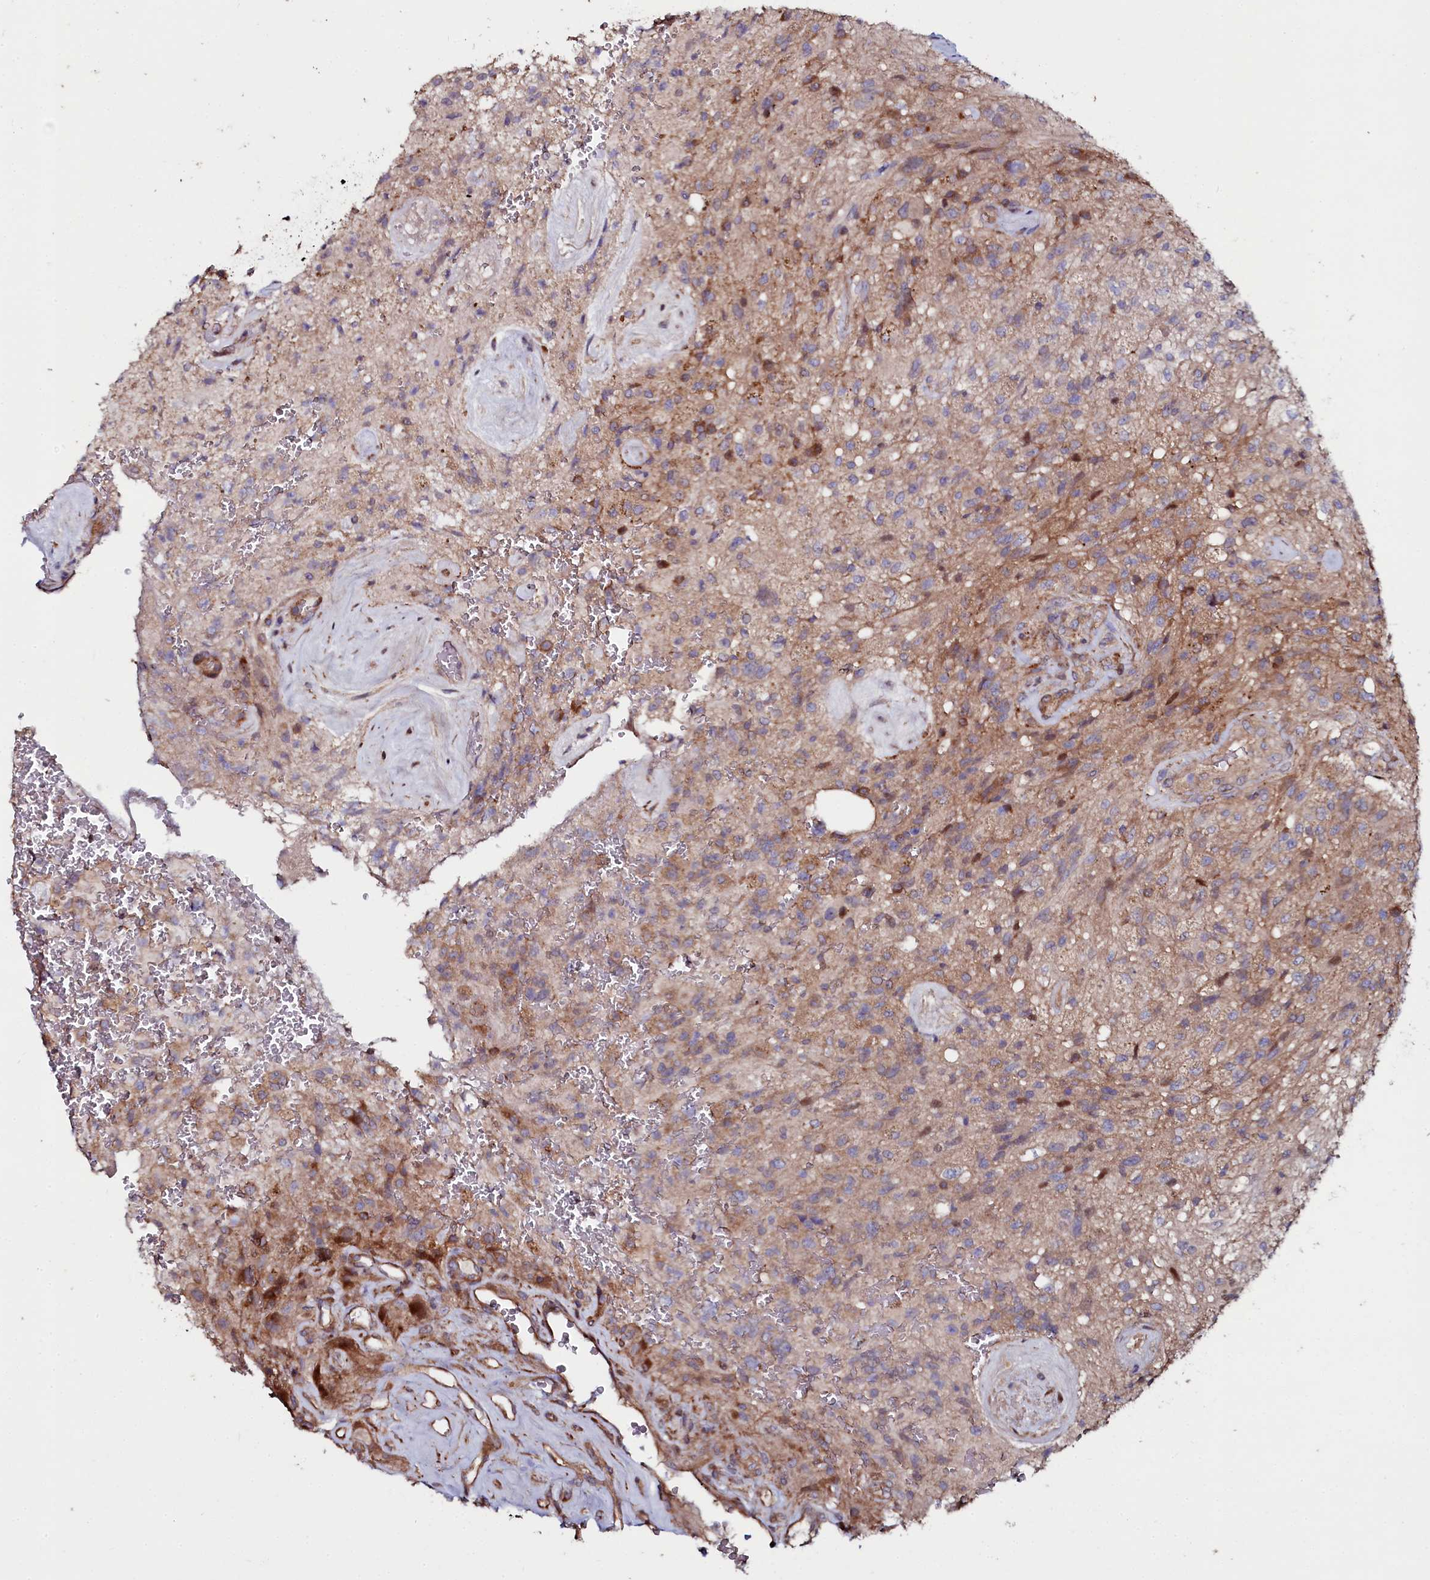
{"staining": {"intensity": "weak", "quantity": ">75%", "location": "cytoplasmic/membranous"}, "tissue": "glioma", "cell_type": "Tumor cells", "image_type": "cancer", "snomed": [{"axis": "morphology", "description": "Glioma, malignant, High grade"}, {"axis": "topography", "description": "Brain"}], "caption": "Glioma stained with a brown dye shows weak cytoplasmic/membranous positive expression in approximately >75% of tumor cells.", "gene": "USPL1", "patient": {"sex": "male", "age": 56}}